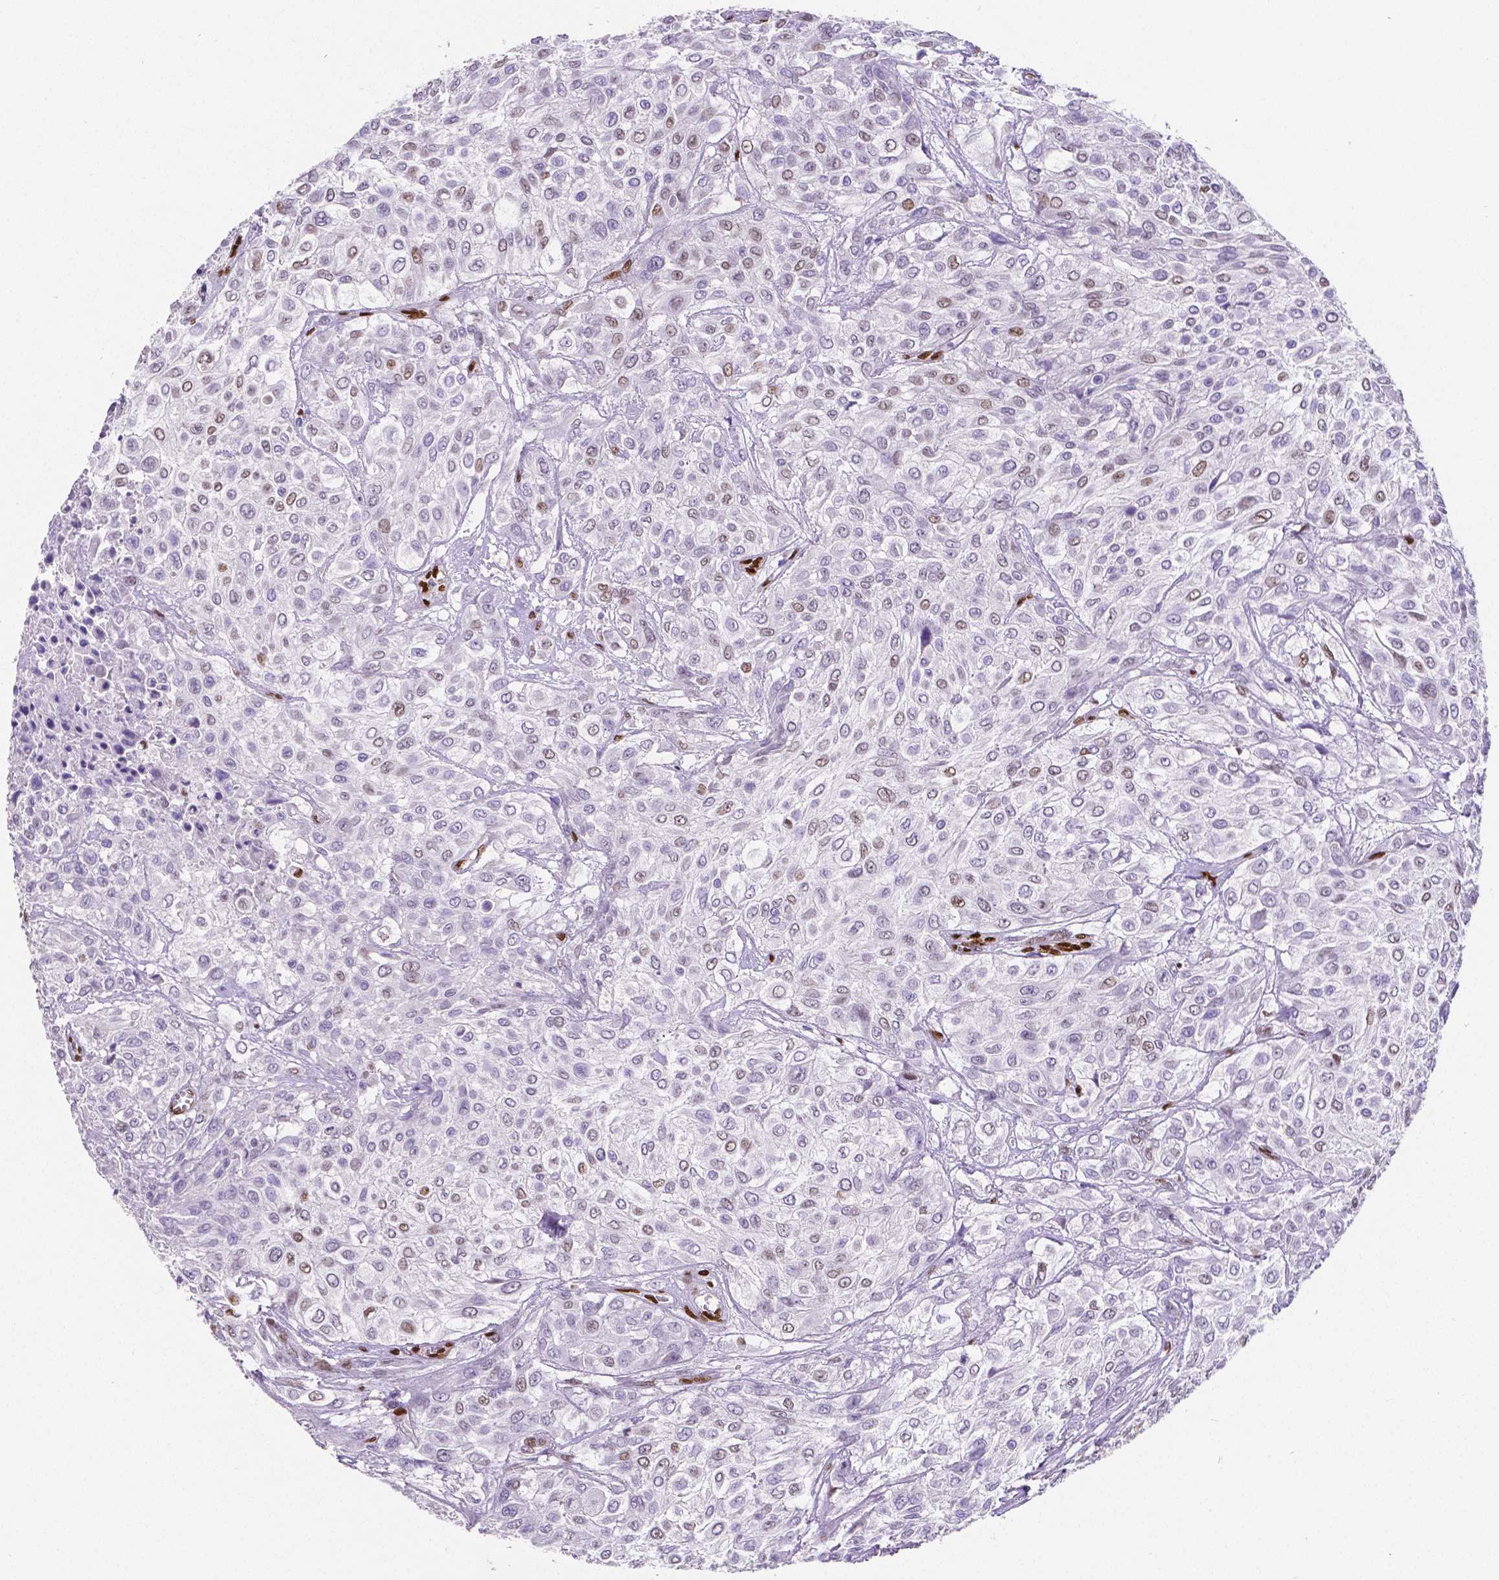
{"staining": {"intensity": "weak", "quantity": "<25%", "location": "nuclear"}, "tissue": "urothelial cancer", "cell_type": "Tumor cells", "image_type": "cancer", "snomed": [{"axis": "morphology", "description": "Urothelial carcinoma, High grade"}, {"axis": "topography", "description": "Urinary bladder"}], "caption": "The micrograph exhibits no significant staining in tumor cells of urothelial cancer. (DAB immunohistochemistry (IHC) with hematoxylin counter stain).", "gene": "MEF2C", "patient": {"sex": "male", "age": 57}}